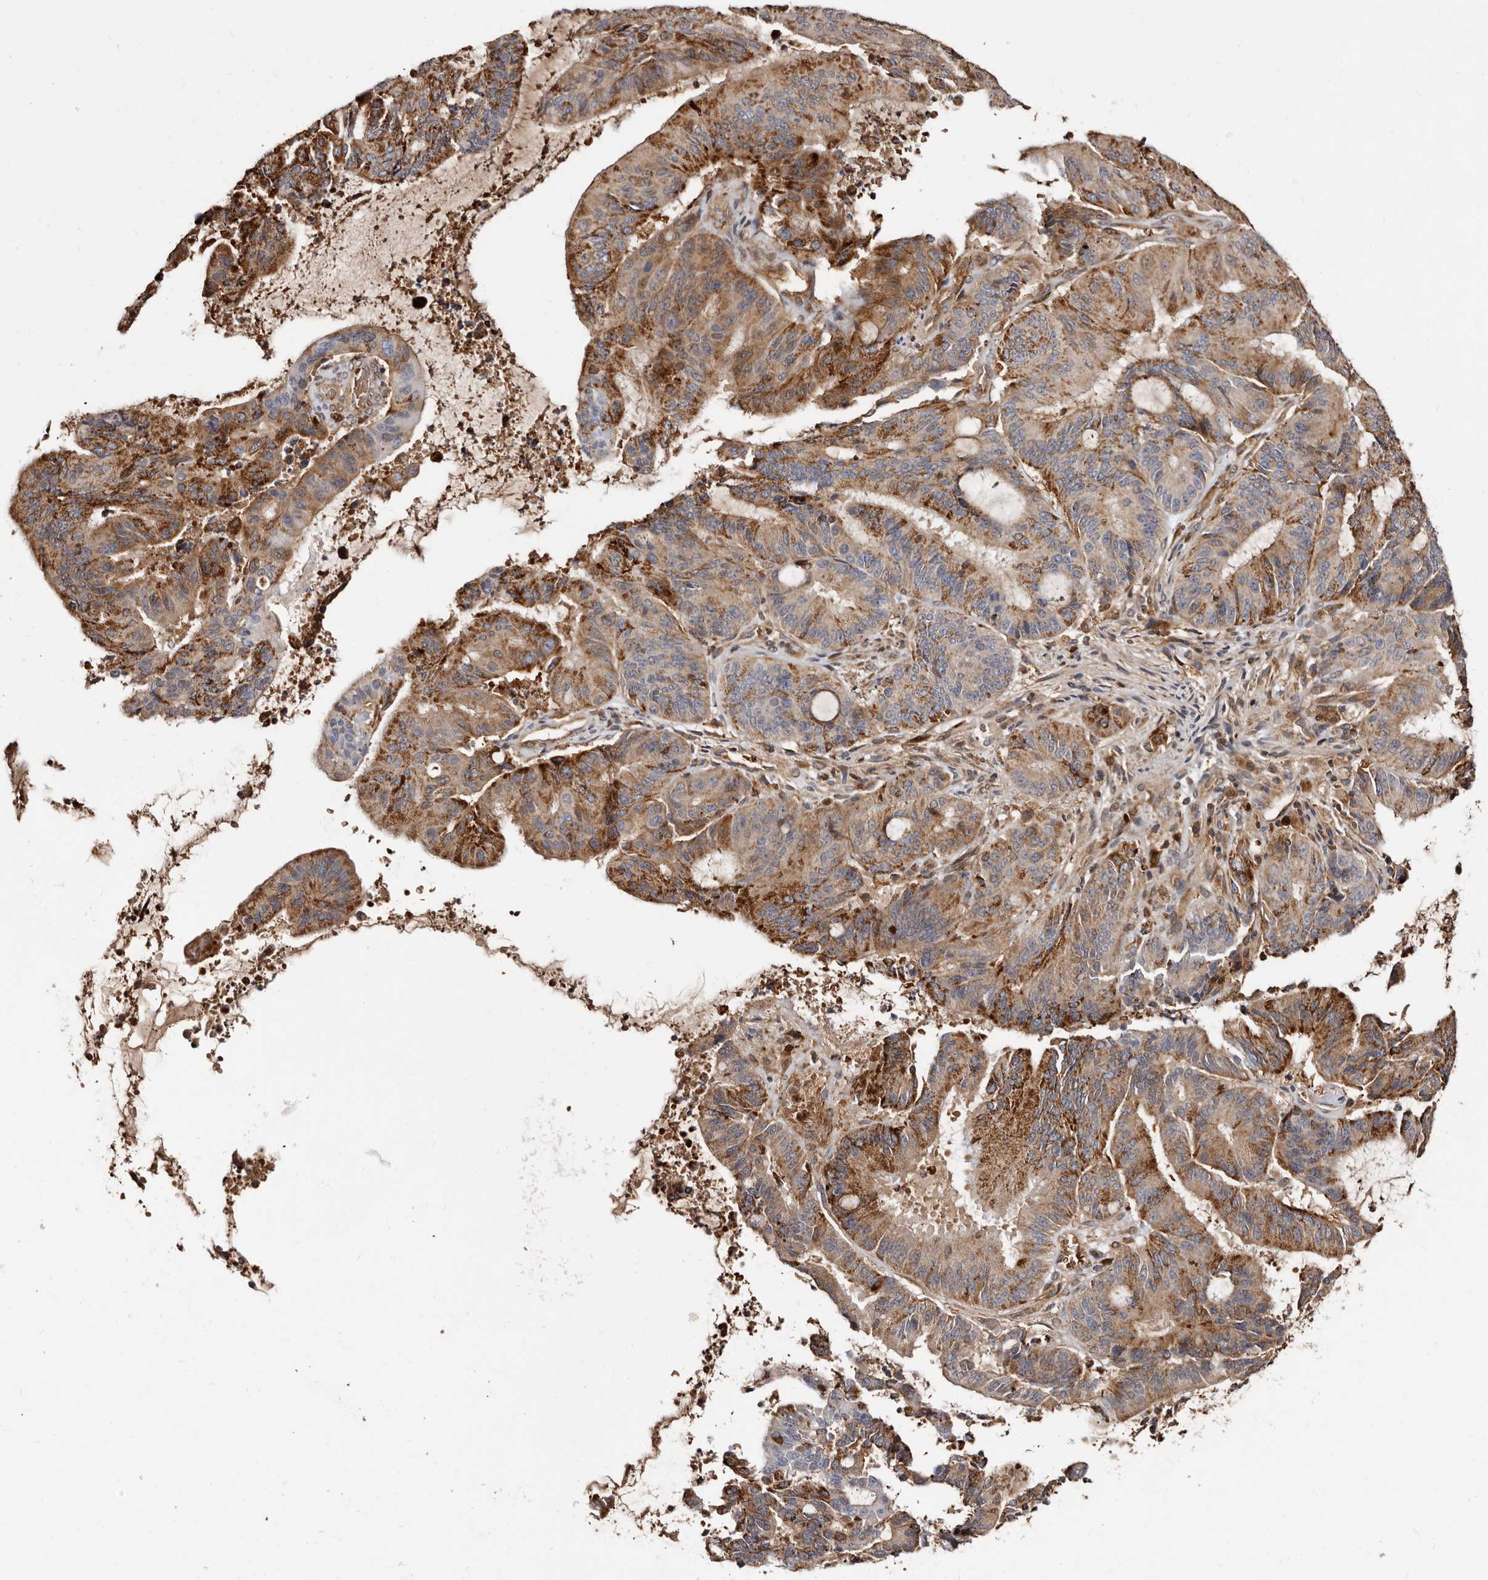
{"staining": {"intensity": "strong", "quantity": ">75%", "location": "cytoplasmic/membranous"}, "tissue": "liver cancer", "cell_type": "Tumor cells", "image_type": "cancer", "snomed": [{"axis": "morphology", "description": "Normal tissue, NOS"}, {"axis": "morphology", "description": "Cholangiocarcinoma"}, {"axis": "topography", "description": "Liver"}, {"axis": "topography", "description": "Peripheral nerve tissue"}], "caption": "An immunohistochemistry micrograph of neoplastic tissue is shown. Protein staining in brown shows strong cytoplasmic/membranous positivity in liver cholangiocarcinoma within tumor cells.", "gene": "BAX", "patient": {"sex": "female", "age": 73}}